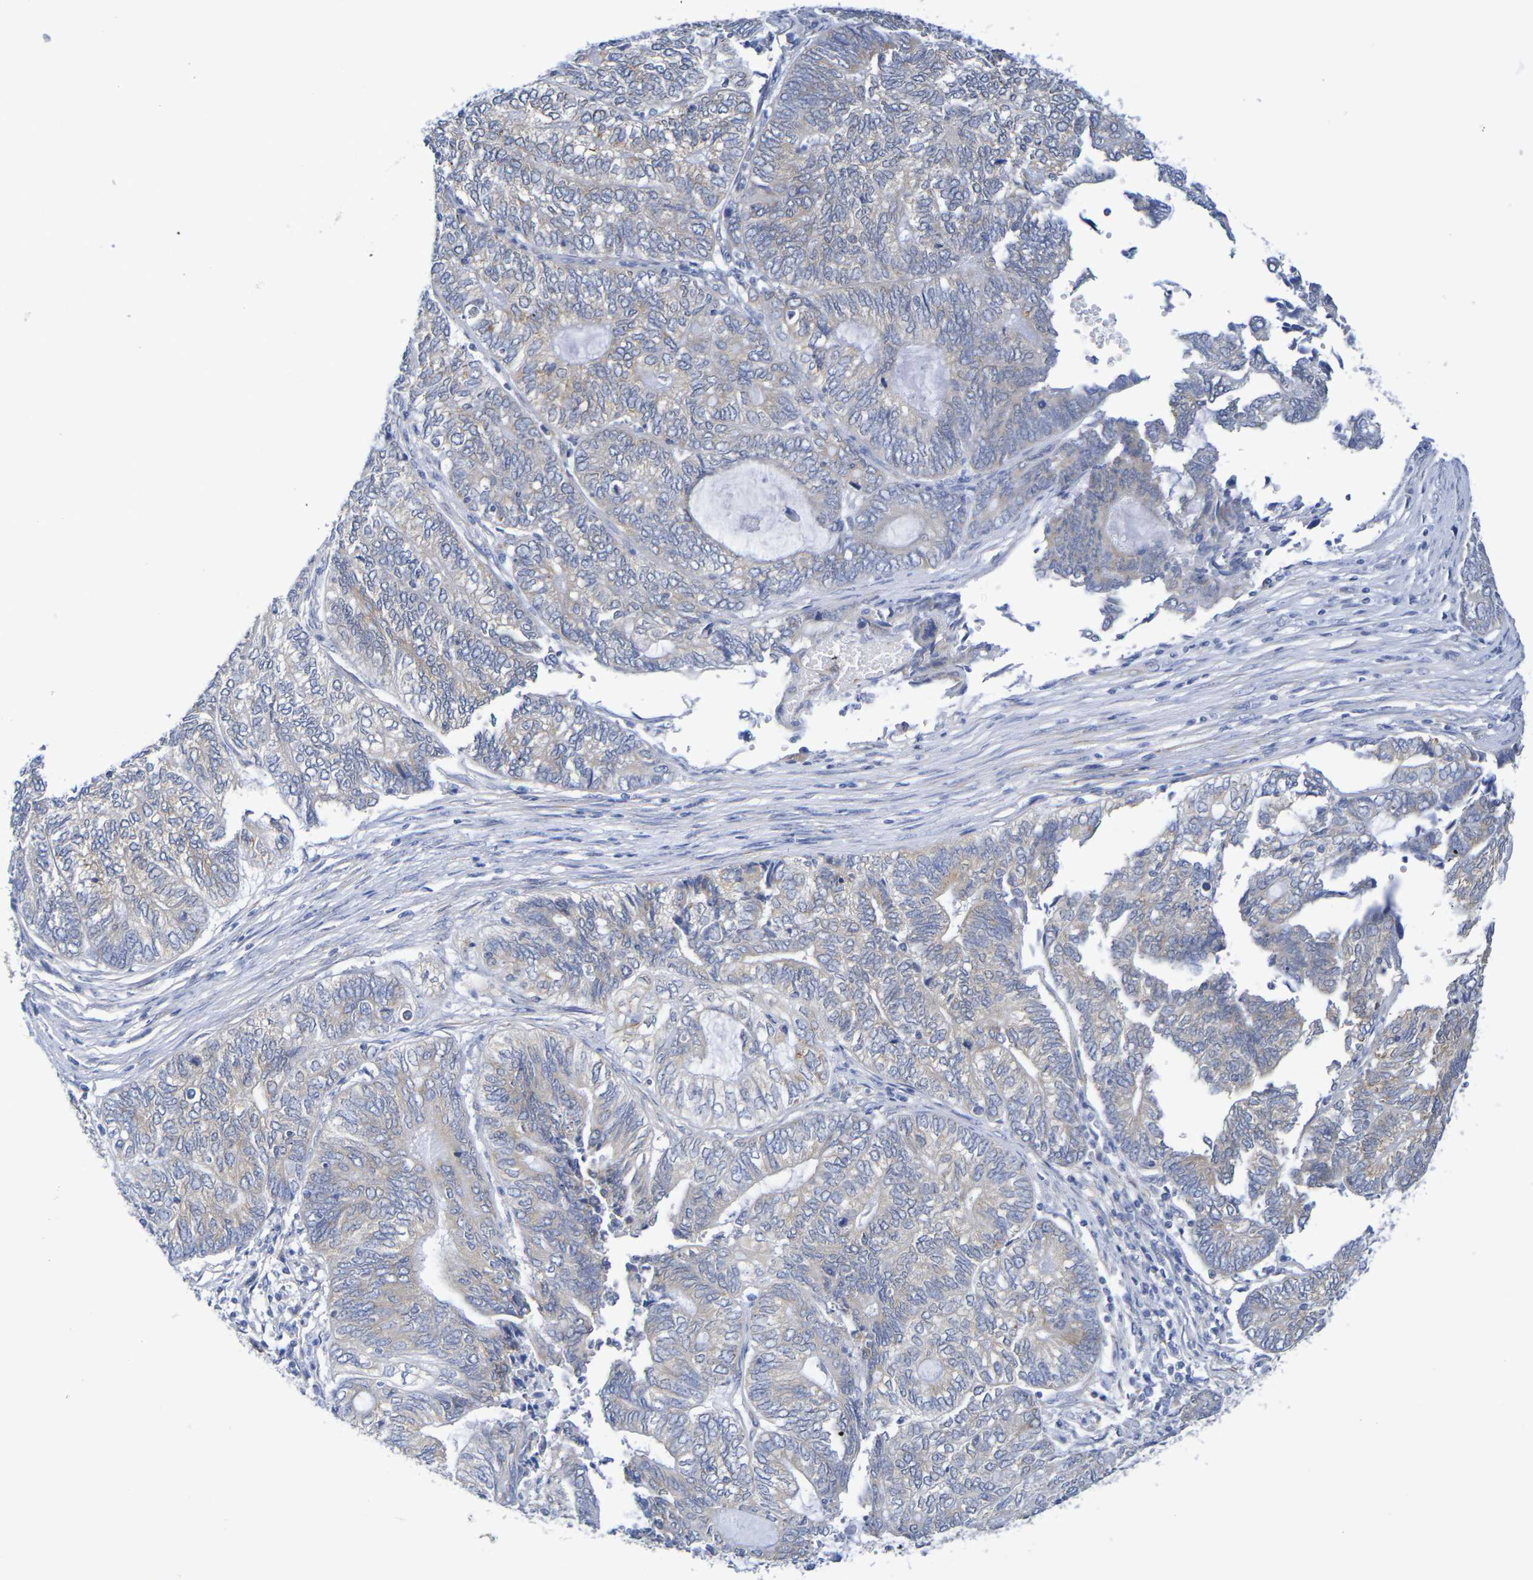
{"staining": {"intensity": "weak", "quantity": ">75%", "location": "cytoplasmic/membranous"}, "tissue": "endometrial cancer", "cell_type": "Tumor cells", "image_type": "cancer", "snomed": [{"axis": "morphology", "description": "Adenocarcinoma, NOS"}, {"axis": "topography", "description": "Uterus"}, {"axis": "topography", "description": "Endometrium"}], "caption": "The immunohistochemical stain labels weak cytoplasmic/membranous positivity in tumor cells of endometrial cancer (adenocarcinoma) tissue.", "gene": "TMCC3", "patient": {"sex": "female", "age": 70}}